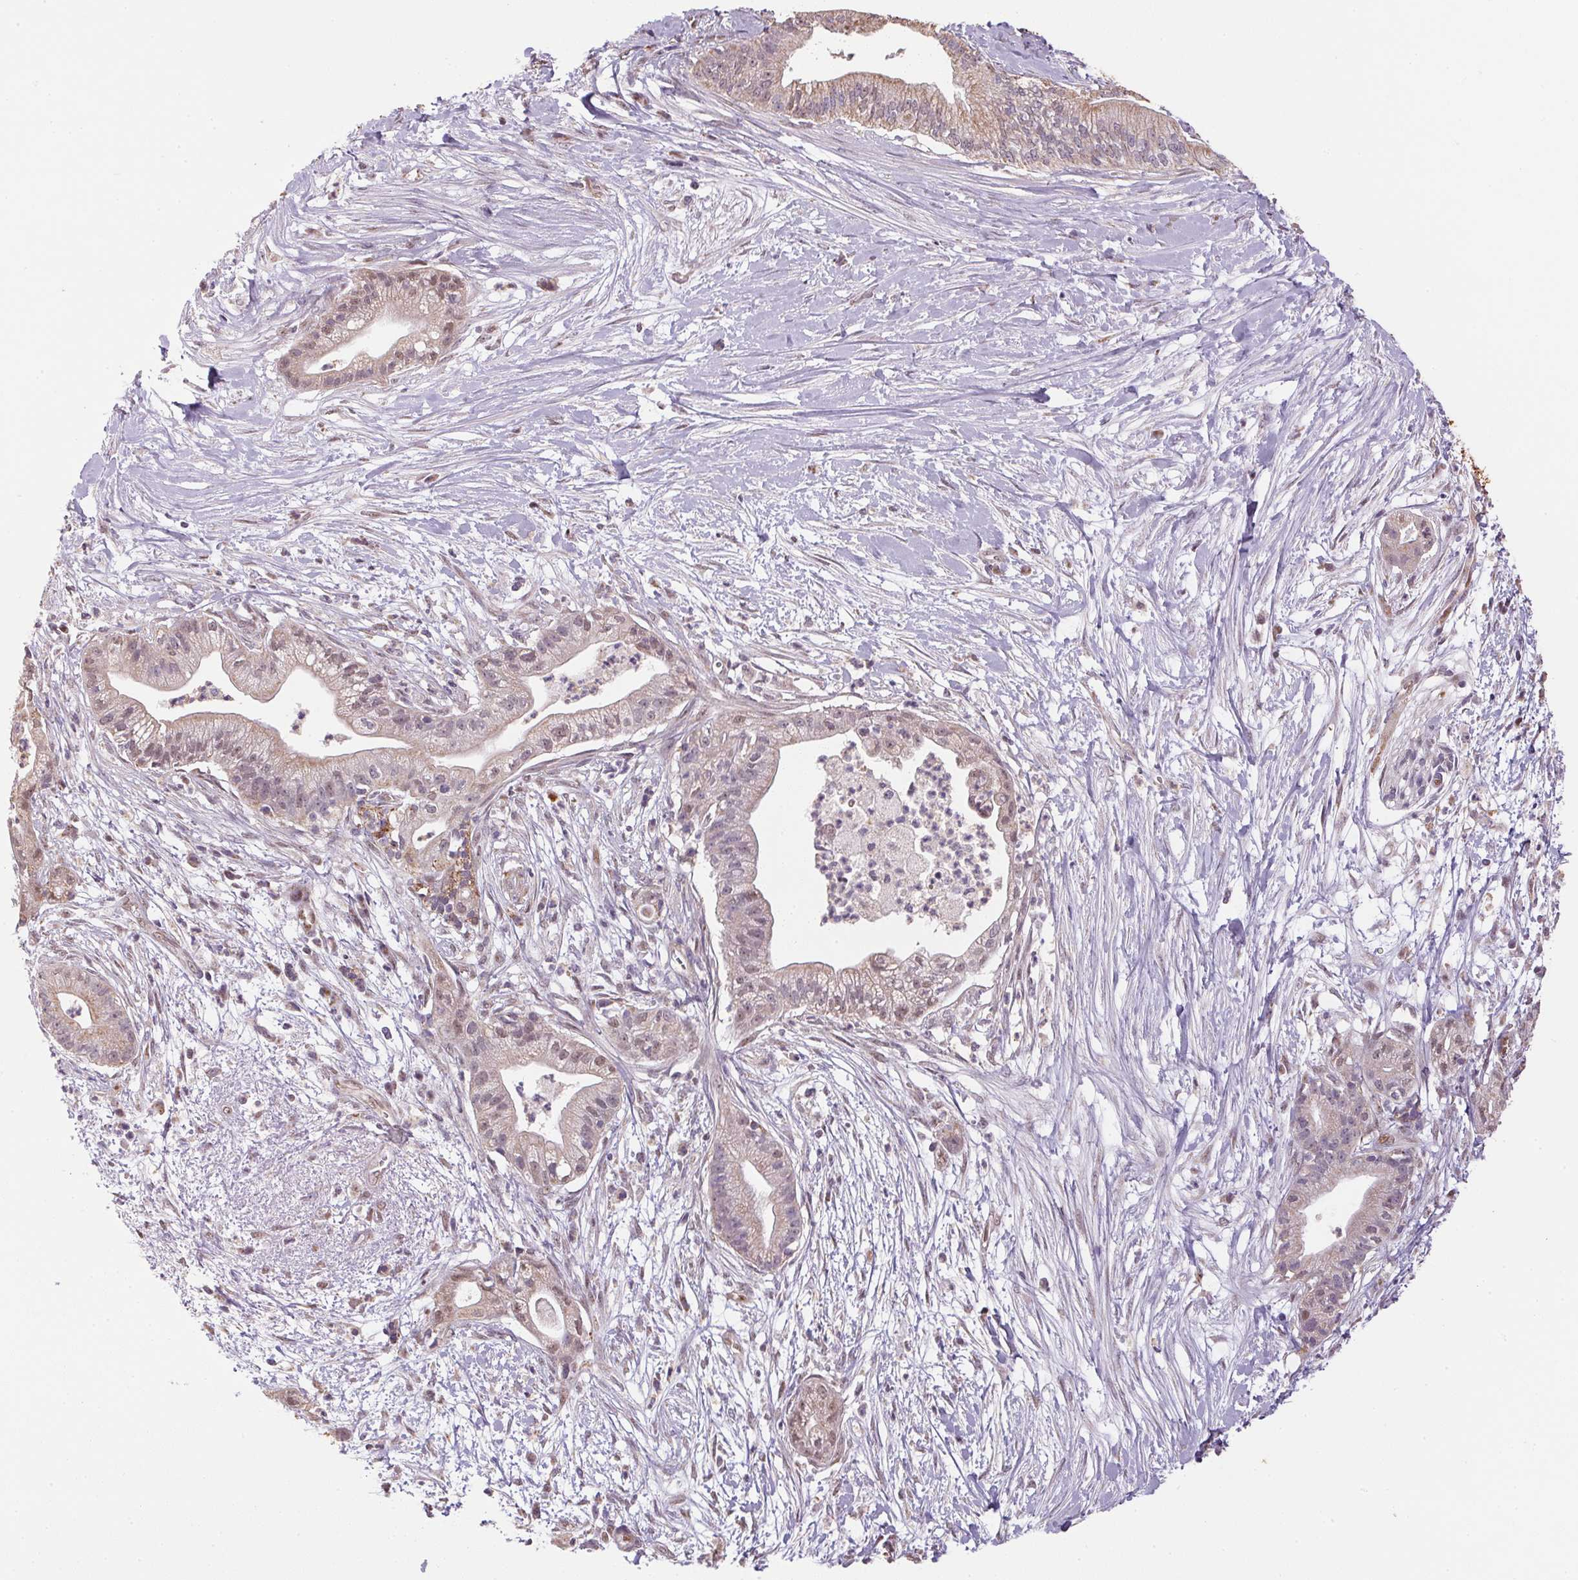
{"staining": {"intensity": "weak", "quantity": "25%-75%", "location": "cytoplasmic/membranous,nuclear"}, "tissue": "pancreatic cancer", "cell_type": "Tumor cells", "image_type": "cancer", "snomed": [{"axis": "morphology", "description": "Normal tissue, NOS"}, {"axis": "morphology", "description": "Adenocarcinoma, NOS"}, {"axis": "topography", "description": "Lymph node"}, {"axis": "topography", "description": "Pancreas"}], "caption": "Adenocarcinoma (pancreatic) tissue reveals weak cytoplasmic/membranous and nuclear positivity in about 25%-75% of tumor cells (brown staining indicates protein expression, while blue staining denotes nuclei).", "gene": "SC5D", "patient": {"sex": "female", "age": 58}}